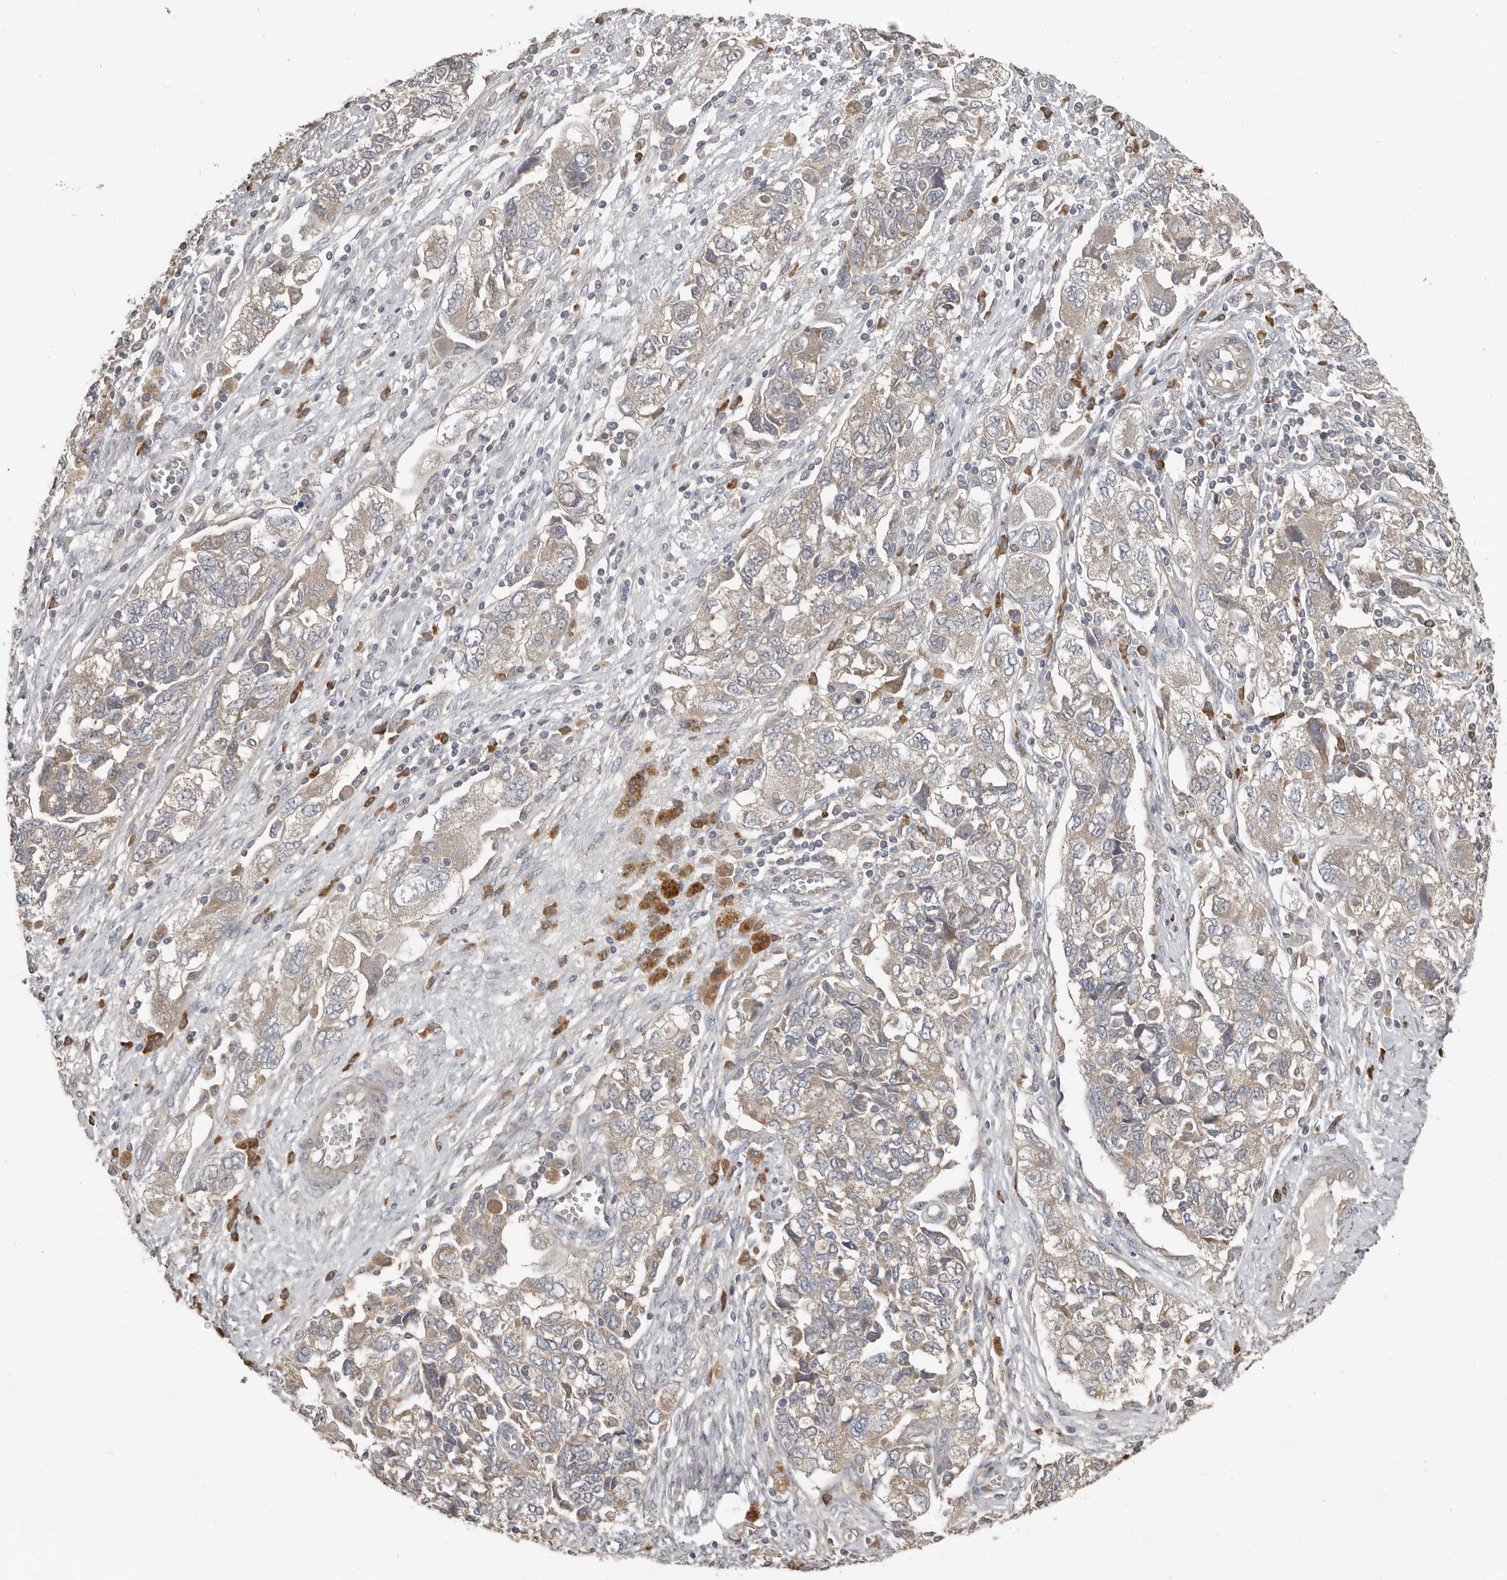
{"staining": {"intensity": "weak", "quantity": "<25%", "location": "cytoplasmic/membranous"}, "tissue": "ovarian cancer", "cell_type": "Tumor cells", "image_type": "cancer", "snomed": [{"axis": "morphology", "description": "Carcinoma, NOS"}, {"axis": "morphology", "description": "Cystadenocarcinoma, serous, NOS"}, {"axis": "topography", "description": "Ovary"}], "caption": "DAB immunohistochemical staining of human ovarian cancer (serous cystadenocarcinoma) displays no significant staining in tumor cells.", "gene": "AKNAD1", "patient": {"sex": "female", "age": 69}}